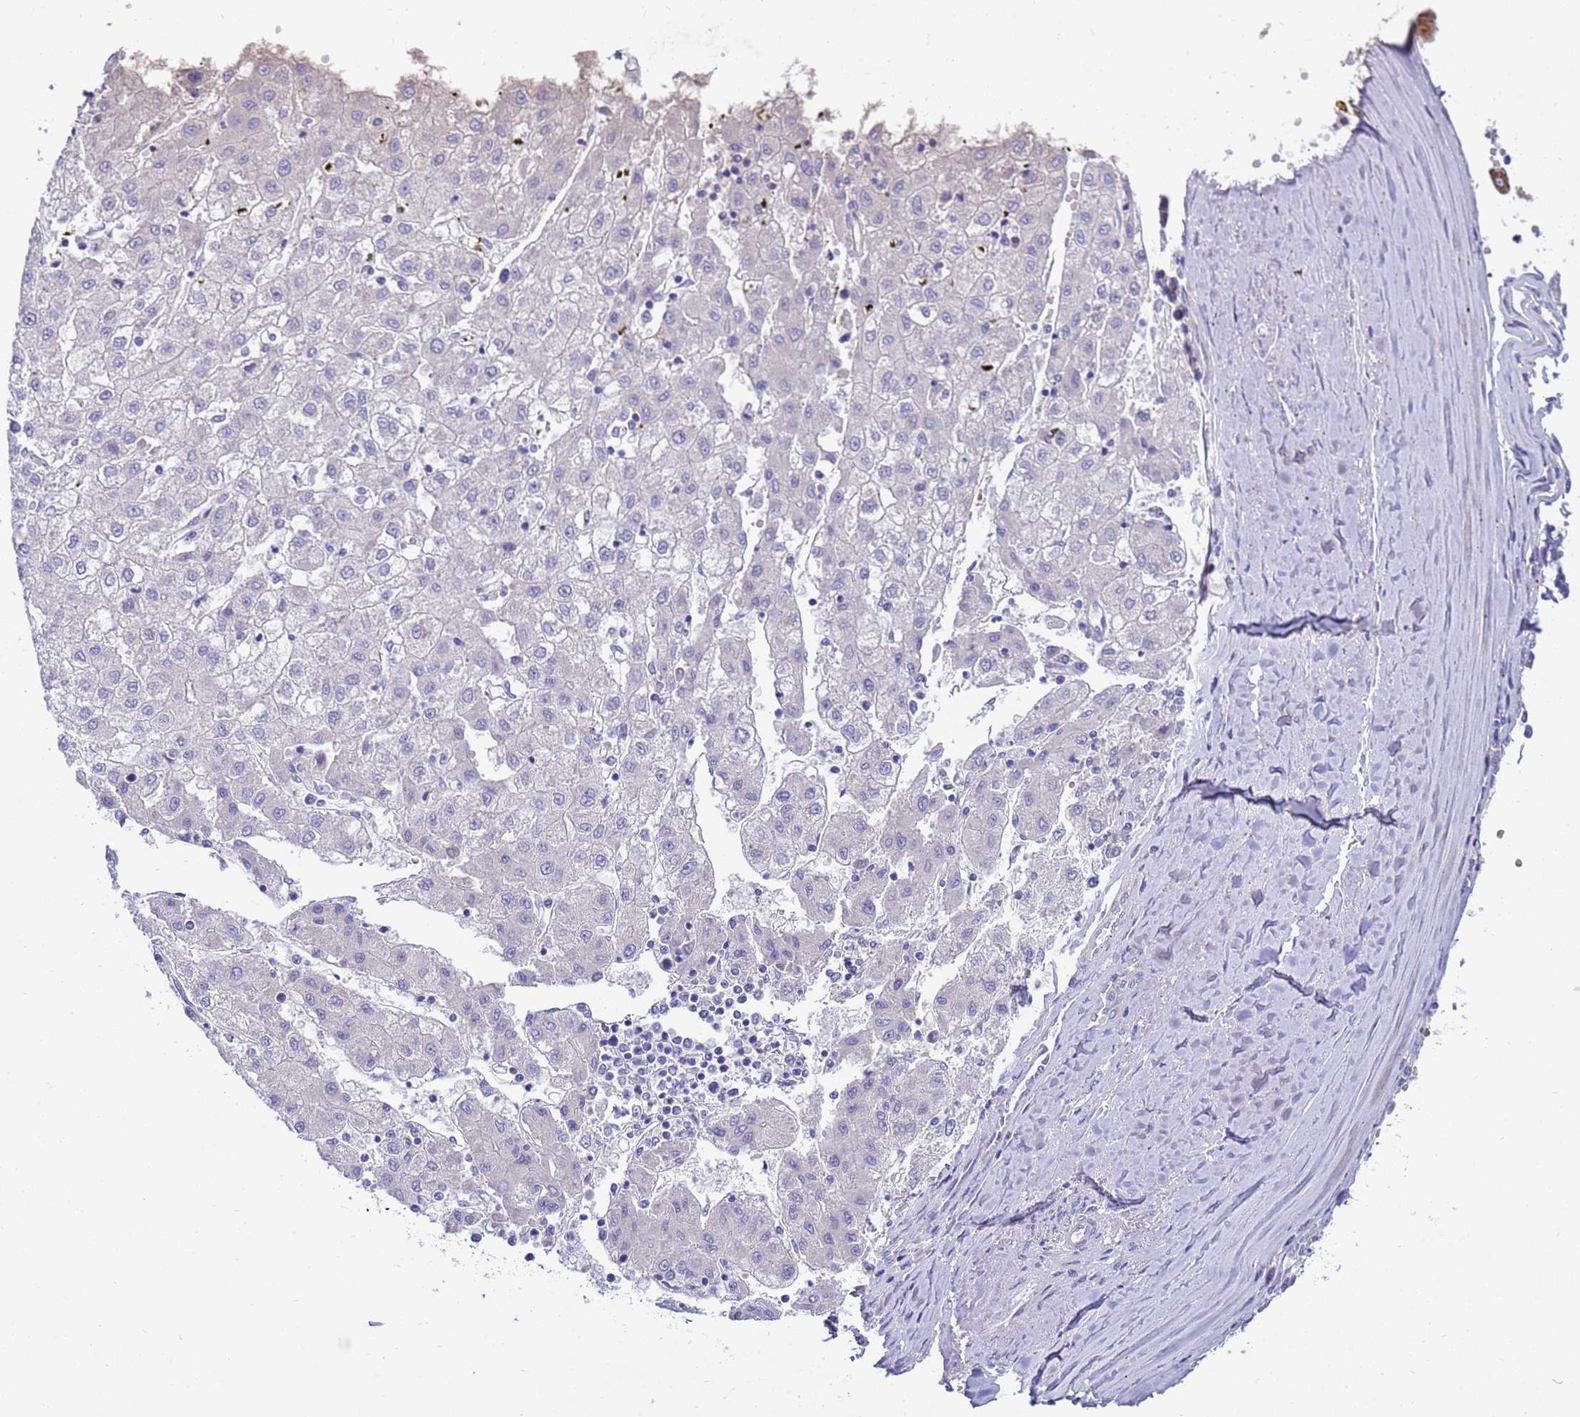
{"staining": {"intensity": "negative", "quantity": "none", "location": "none"}, "tissue": "liver cancer", "cell_type": "Tumor cells", "image_type": "cancer", "snomed": [{"axis": "morphology", "description": "Carcinoma, Hepatocellular, NOS"}, {"axis": "topography", "description": "Liver"}], "caption": "An immunohistochemistry micrograph of liver hepatocellular carcinoma is shown. There is no staining in tumor cells of liver hepatocellular carcinoma. The staining was performed using DAB (3,3'-diaminobenzidine) to visualize the protein expression in brown, while the nuclei were stained in blue with hematoxylin (Magnification: 20x).", "gene": "RIPPLY2", "patient": {"sex": "male", "age": 72}}